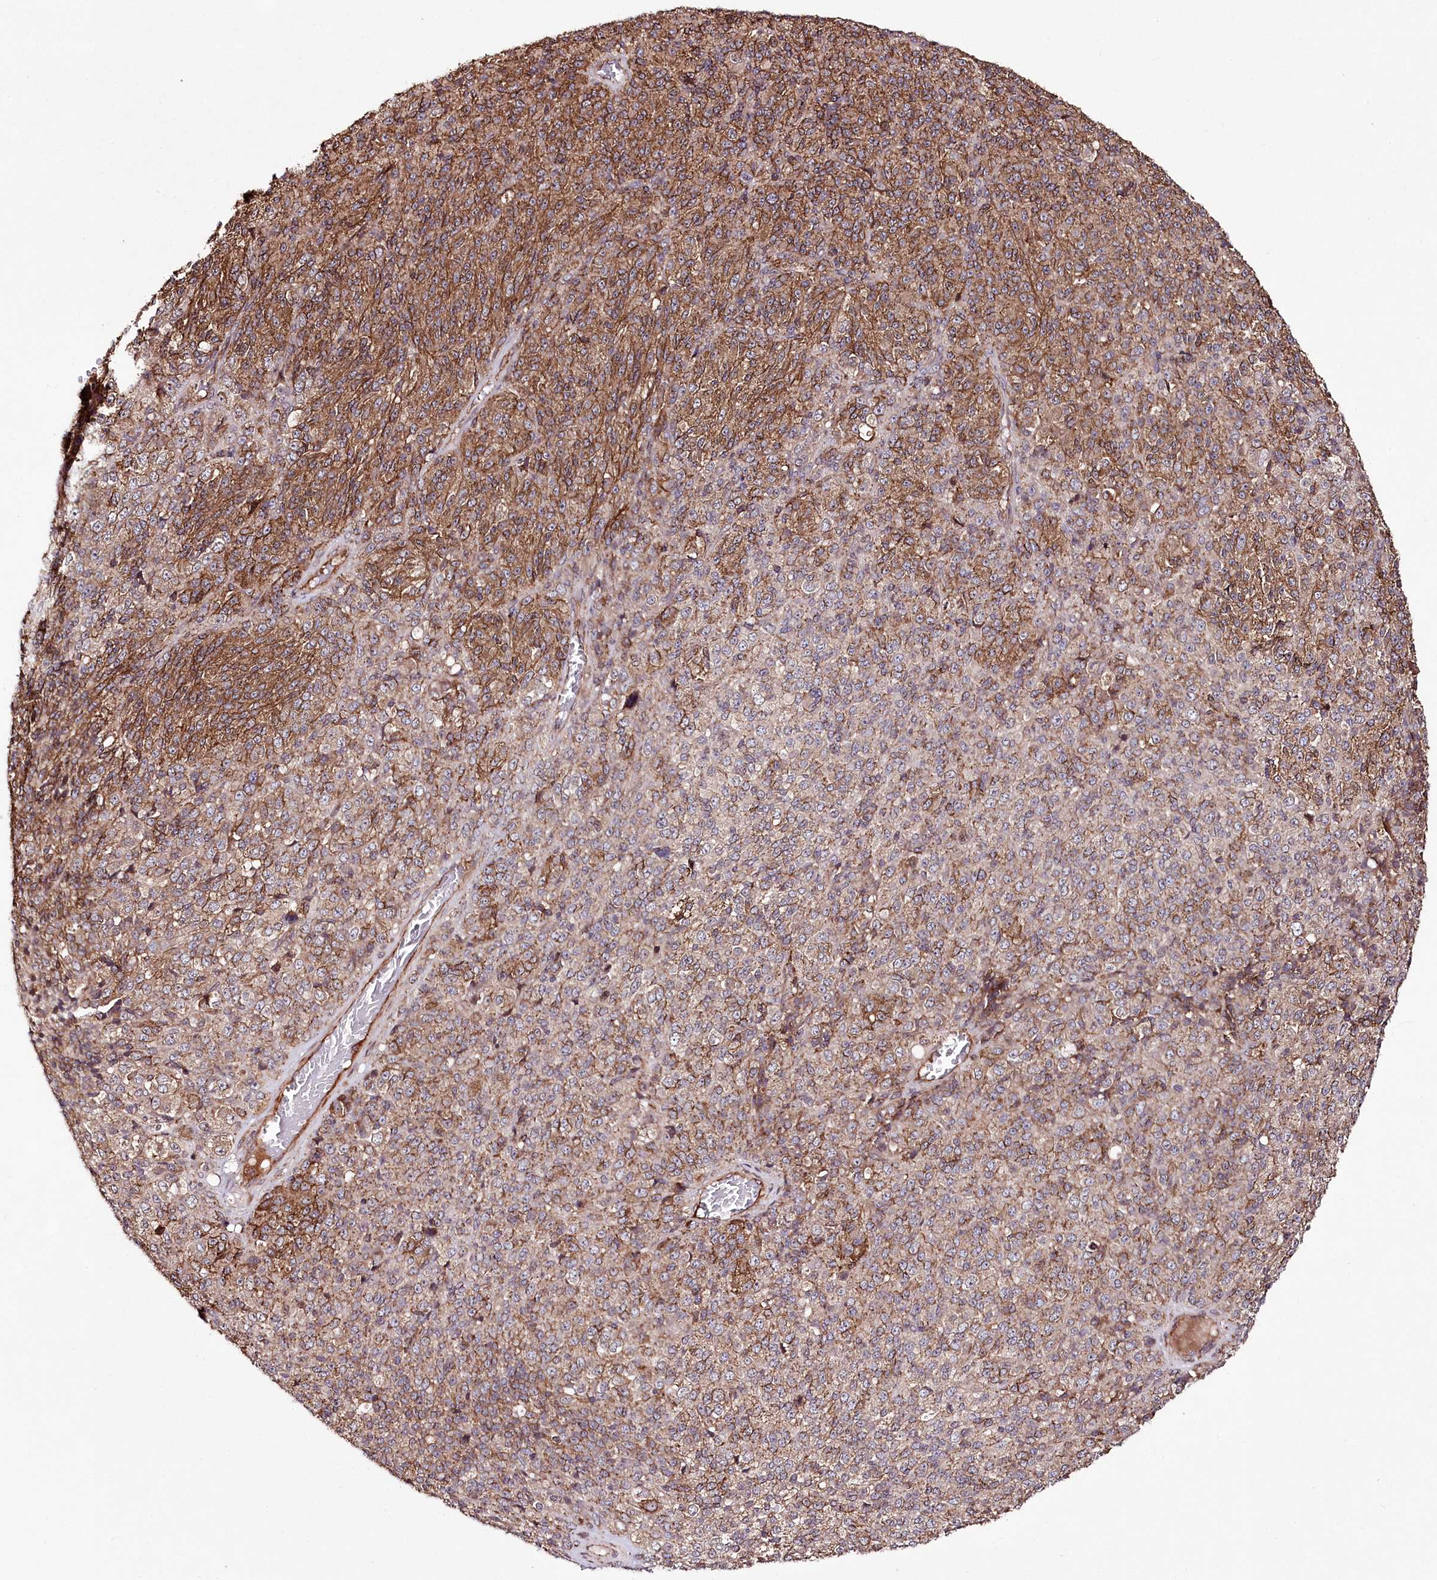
{"staining": {"intensity": "strong", "quantity": "25%-75%", "location": "cytoplasmic/membranous"}, "tissue": "melanoma", "cell_type": "Tumor cells", "image_type": "cancer", "snomed": [{"axis": "morphology", "description": "Malignant melanoma, Metastatic site"}, {"axis": "topography", "description": "Brain"}], "caption": "Melanoma stained with a protein marker demonstrates strong staining in tumor cells.", "gene": "DHX29", "patient": {"sex": "female", "age": 56}}